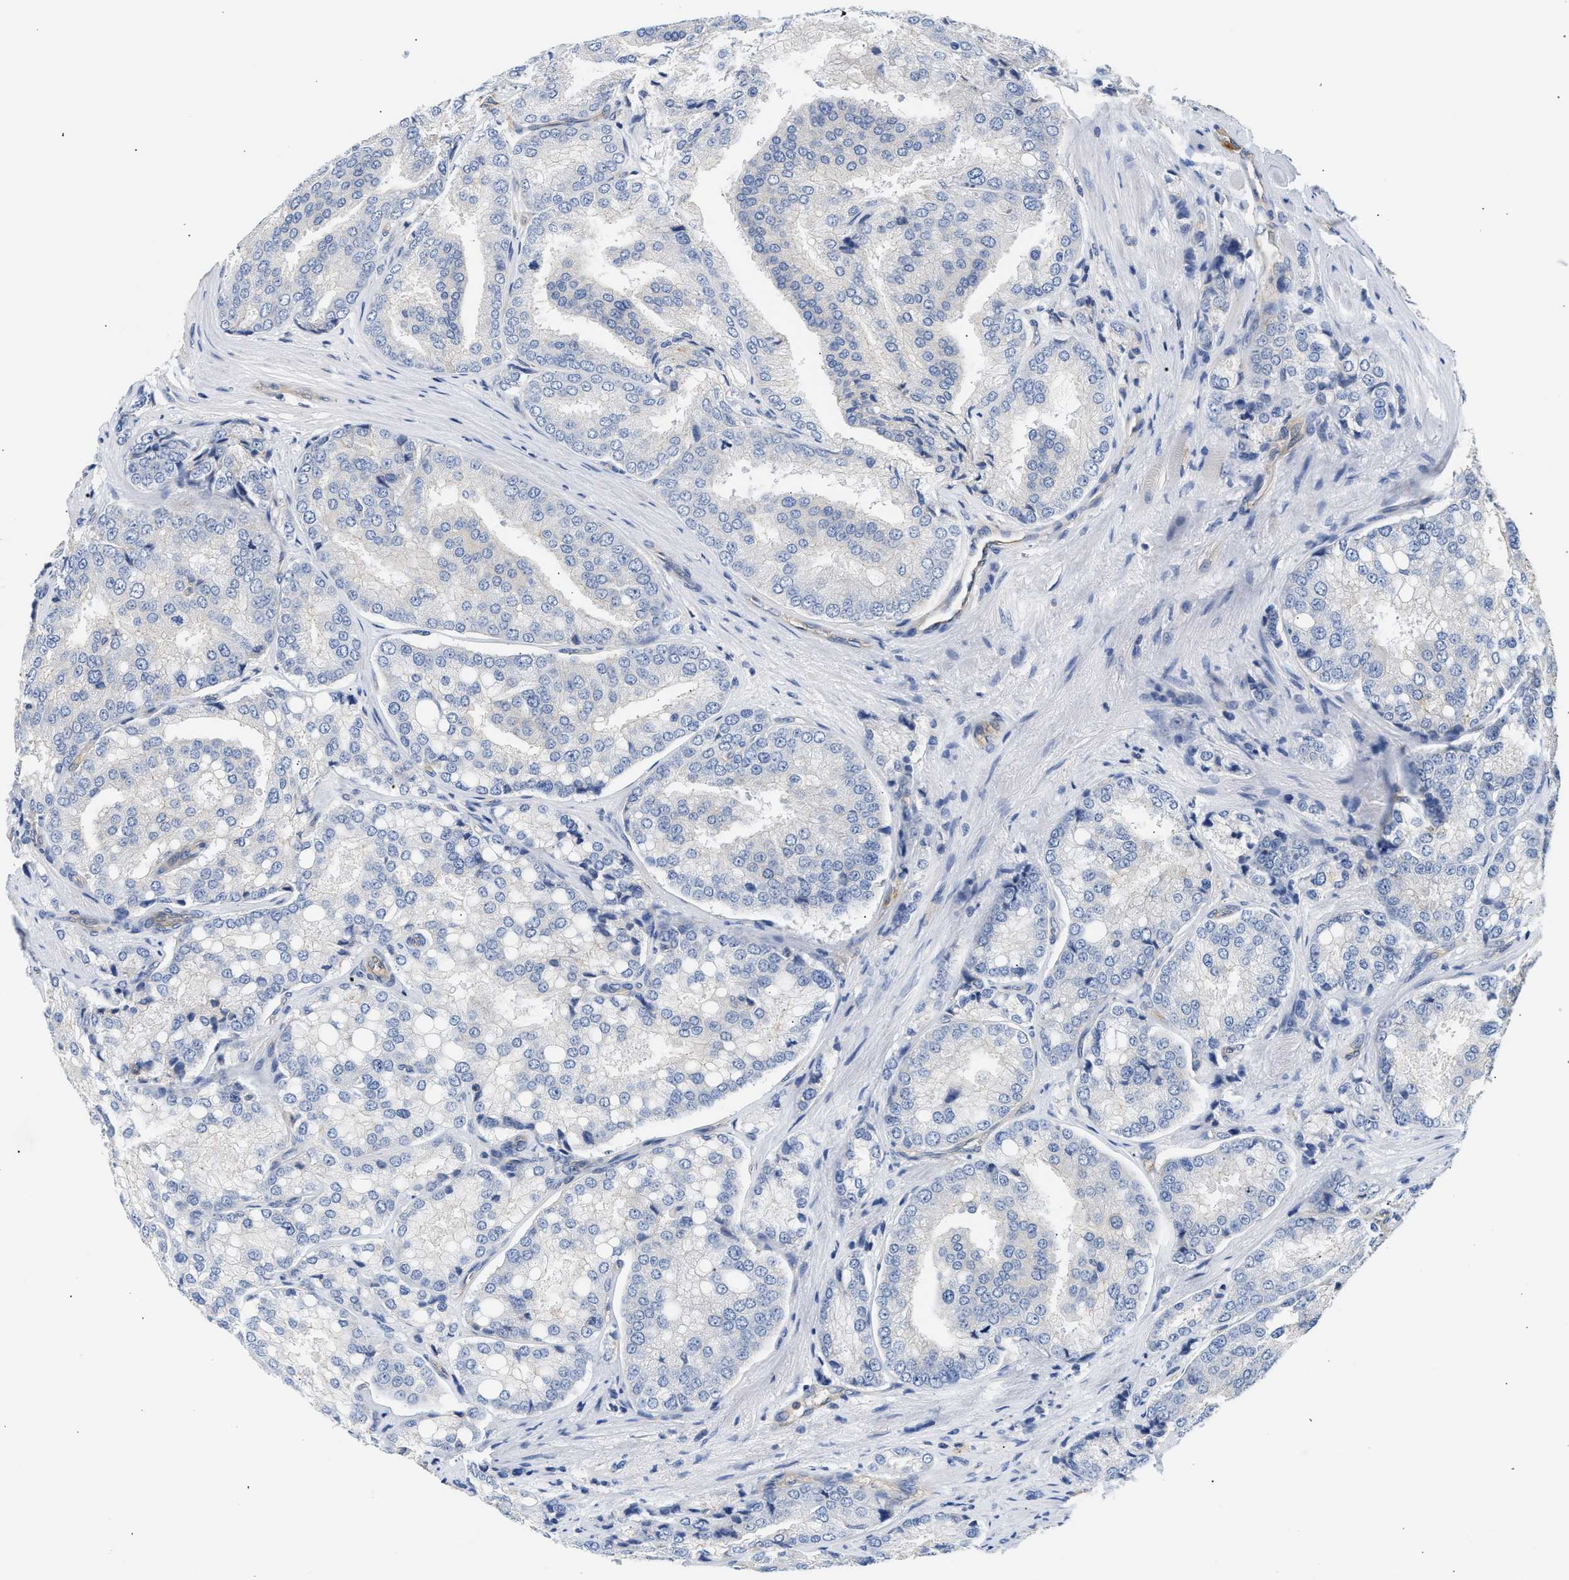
{"staining": {"intensity": "negative", "quantity": "none", "location": "none"}, "tissue": "prostate cancer", "cell_type": "Tumor cells", "image_type": "cancer", "snomed": [{"axis": "morphology", "description": "Adenocarcinoma, High grade"}, {"axis": "topography", "description": "Prostate"}], "caption": "The photomicrograph exhibits no significant staining in tumor cells of prostate cancer.", "gene": "SAMD9L", "patient": {"sex": "male", "age": 50}}